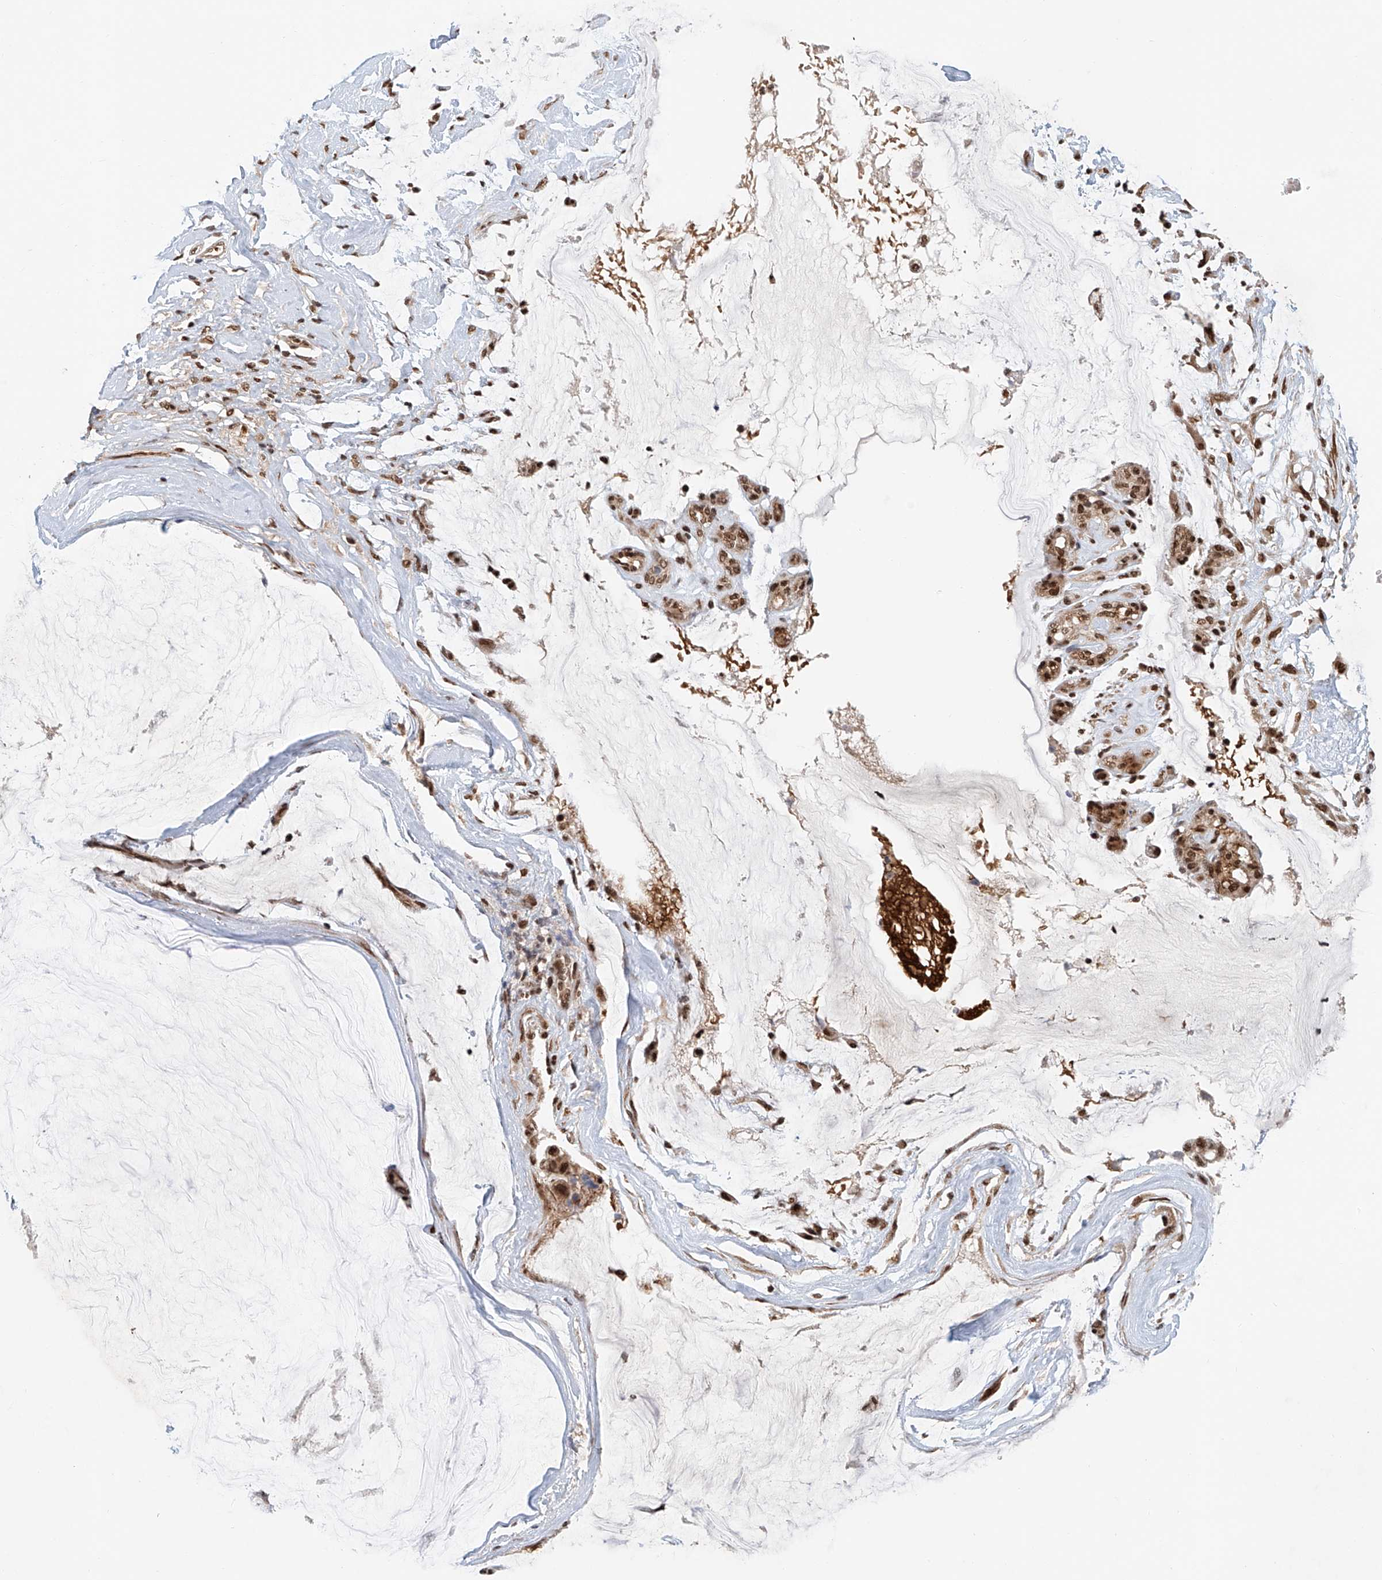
{"staining": {"intensity": "strong", "quantity": ">75%", "location": "cytoplasmic/membranous,nuclear"}, "tissue": "ovarian cancer", "cell_type": "Tumor cells", "image_type": "cancer", "snomed": [{"axis": "morphology", "description": "Cystadenocarcinoma, mucinous, NOS"}, {"axis": "topography", "description": "Ovary"}], "caption": "Protein analysis of ovarian cancer tissue exhibits strong cytoplasmic/membranous and nuclear staining in approximately >75% of tumor cells.", "gene": "ZNF470", "patient": {"sex": "female", "age": 39}}